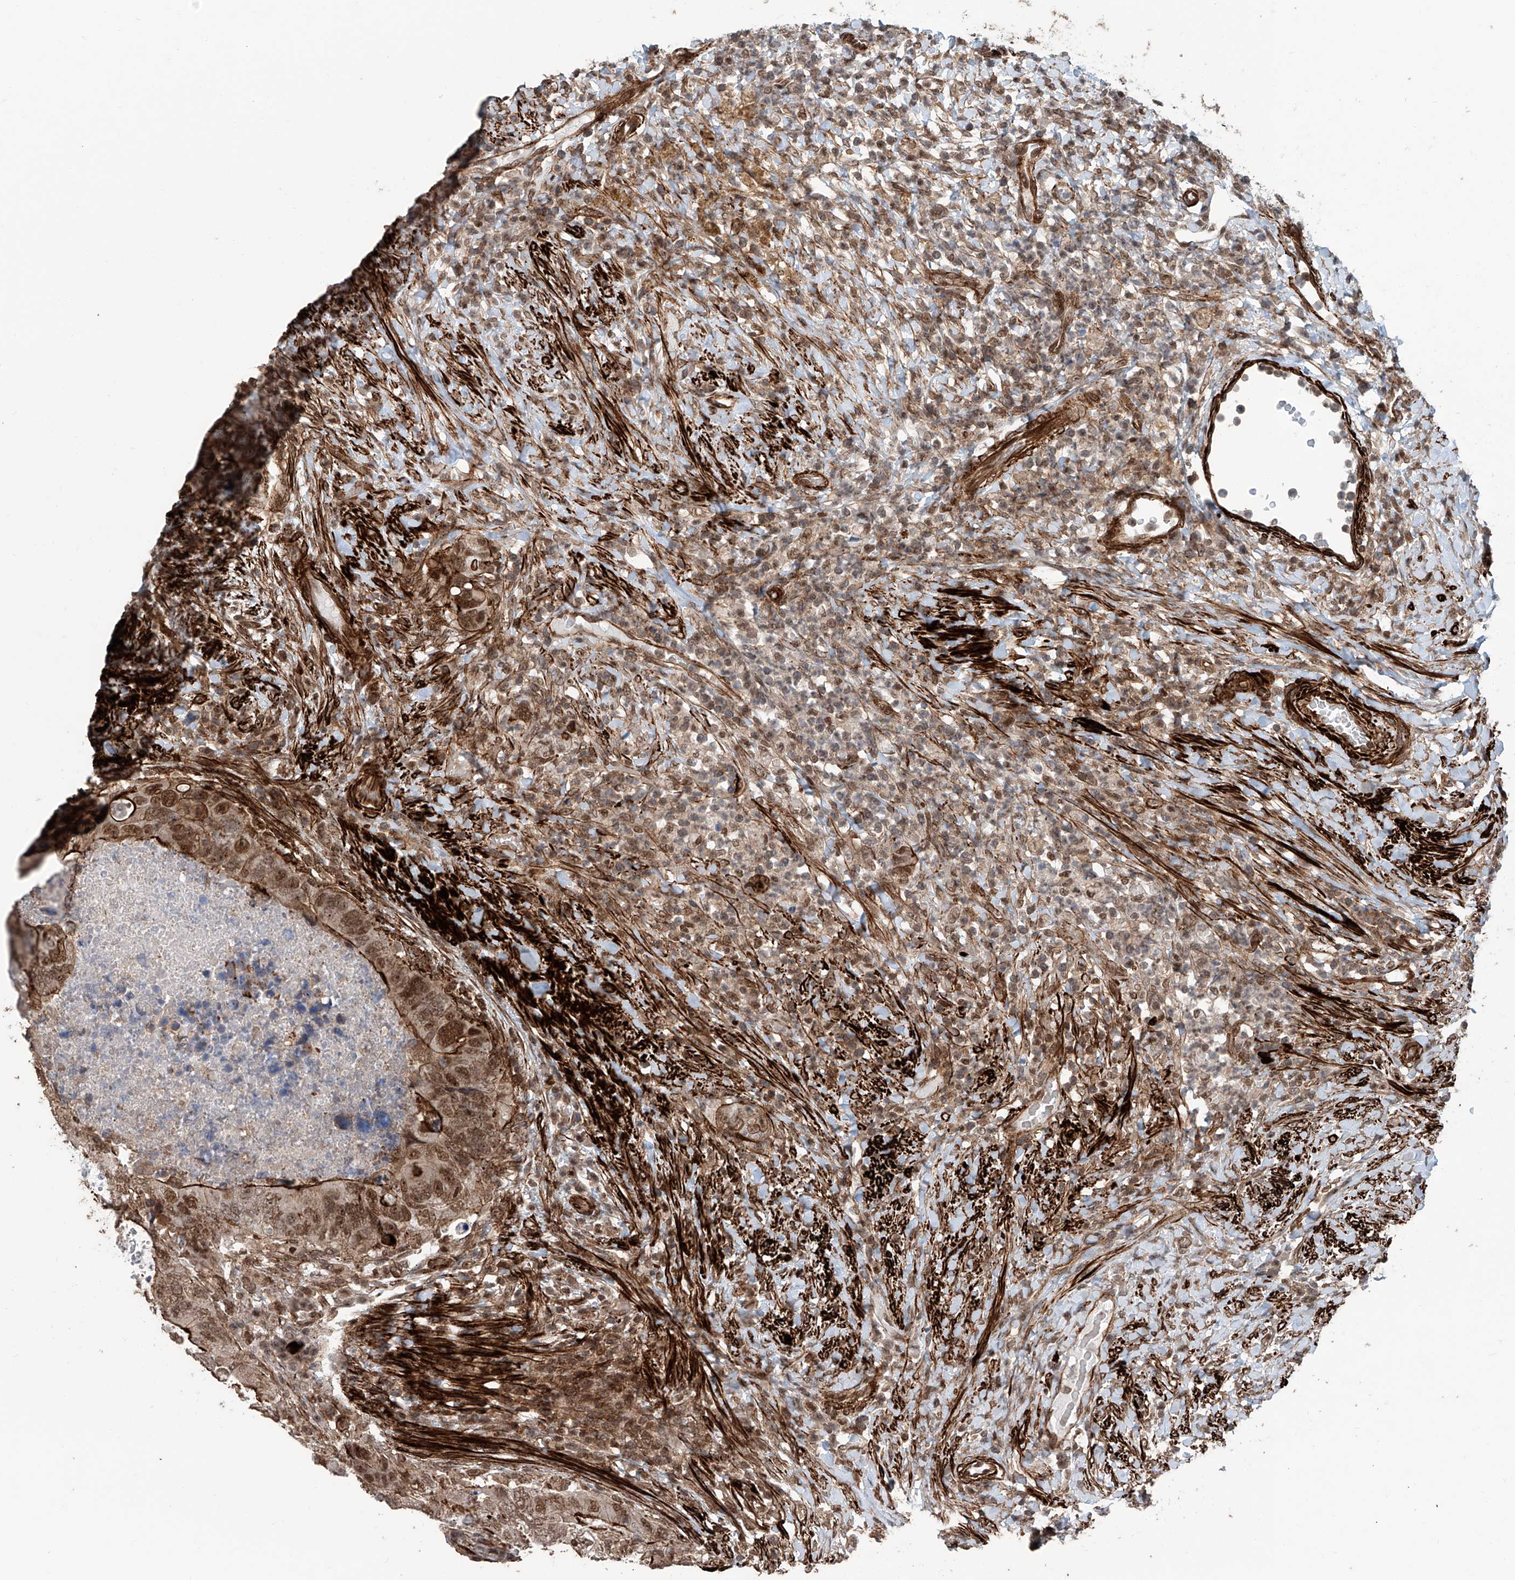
{"staining": {"intensity": "moderate", "quantity": ">75%", "location": "cytoplasmic/membranous,nuclear"}, "tissue": "colorectal cancer", "cell_type": "Tumor cells", "image_type": "cancer", "snomed": [{"axis": "morphology", "description": "Adenocarcinoma, NOS"}, {"axis": "topography", "description": "Rectum"}], "caption": "Immunohistochemistry (IHC) of human adenocarcinoma (colorectal) displays medium levels of moderate cytoplasmic/membranous and nuclear staining in approximately >75% of tumor cells. (IHC, brightfield microscopy, high magnification).", "gene": "SDE2", "patient": {"sex": "male", "age": 59}}